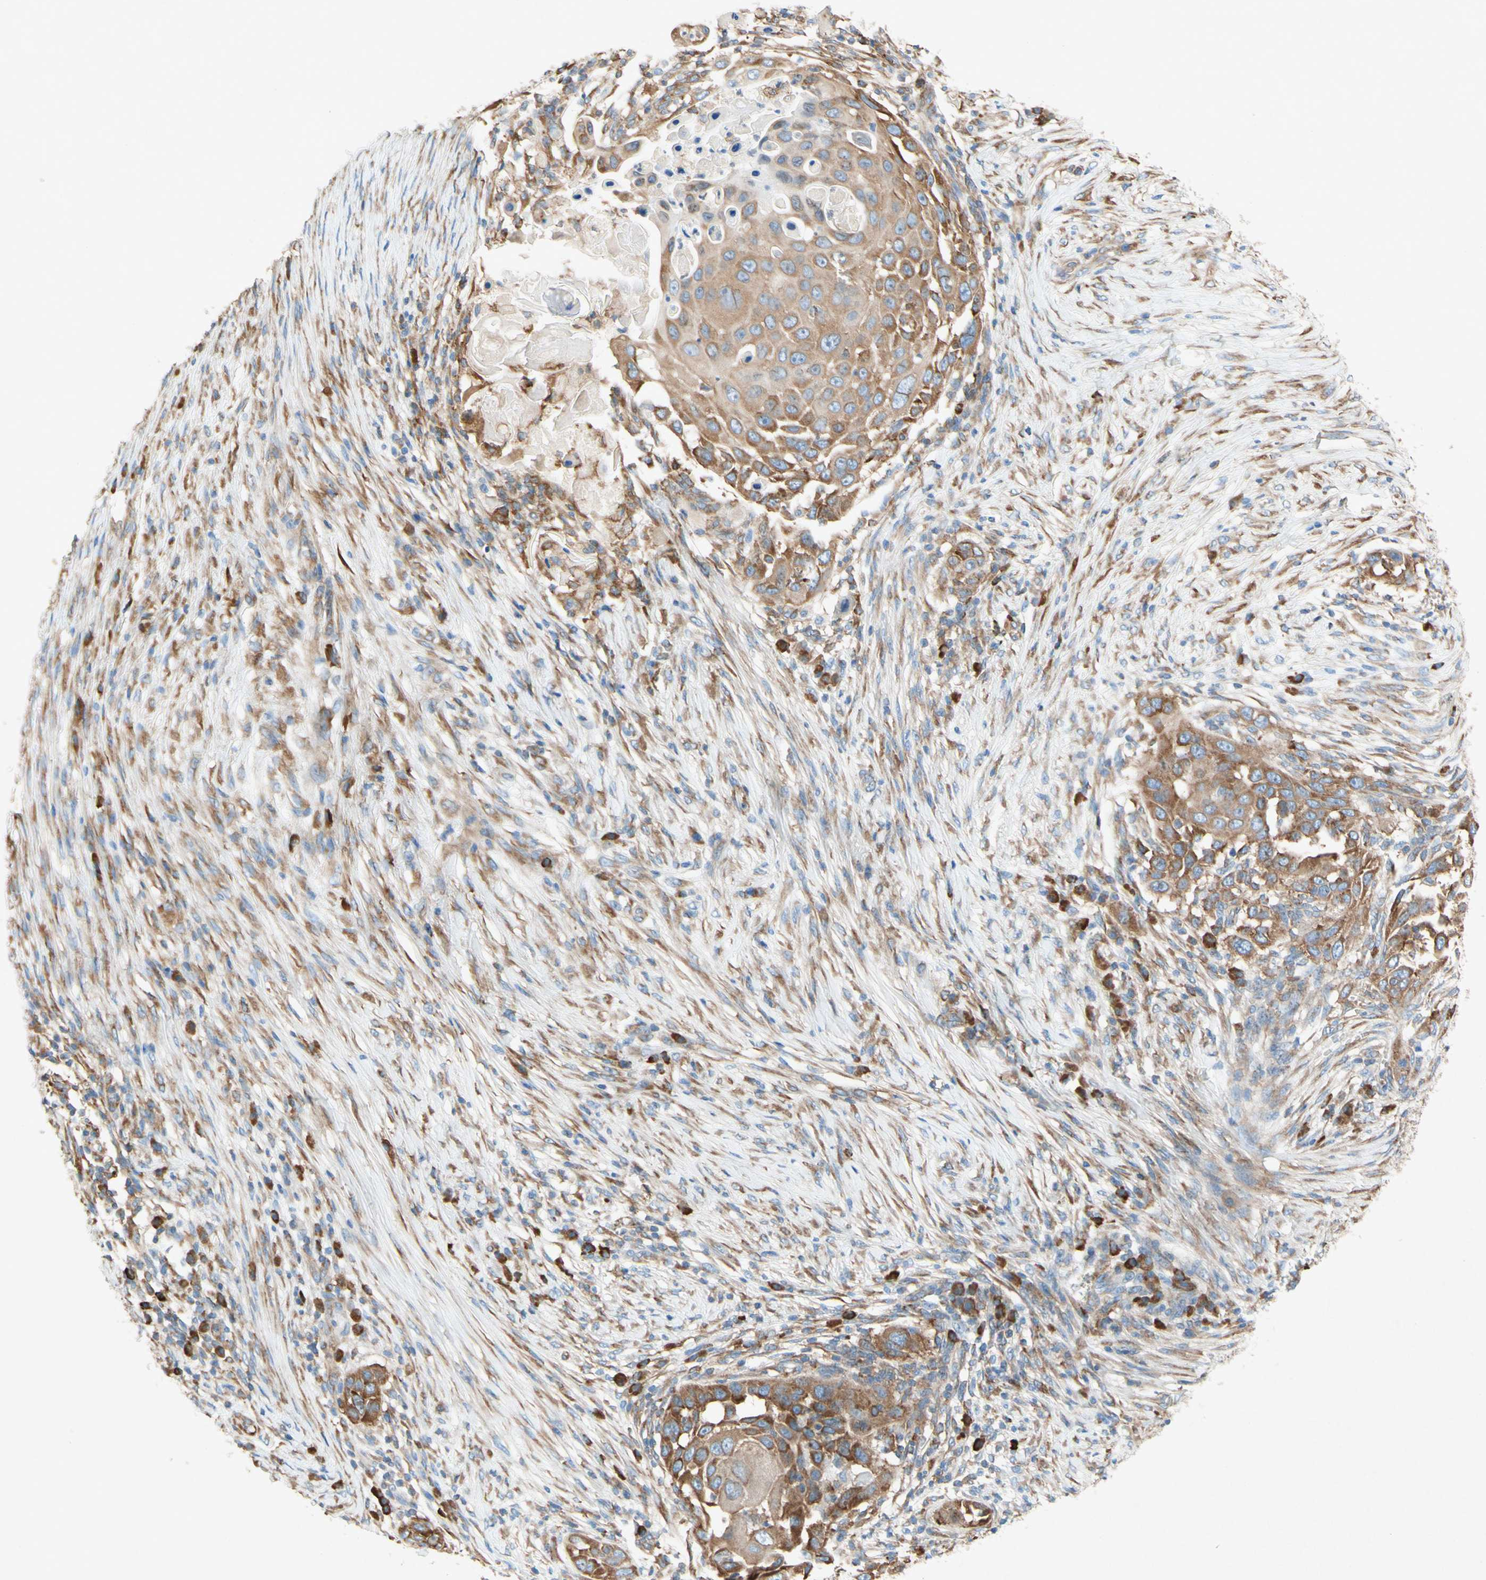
{"staining": {"intensity": "moderate", "quantity": ">75%", "location": "cytoplasmic/membranous"}, "tissue": "skin cancer", "cell_type": "Tumor cells", "image_type": "cancer", "snomed": [{"axis": "morphology", "description": "Squamous cell carcinoma, NOS"}, {"axis": "topography", "description": "Skin"}], "caption": "IHC image of human squamous cell carcinoma (skin) stained for a protein (brown), which shows medium levels of moderate cytoplasmic/membranous expression in approximately >75% of tumor cells.", "gene": "PABPC1", "patient": {"sex": "female", "age": 44}}